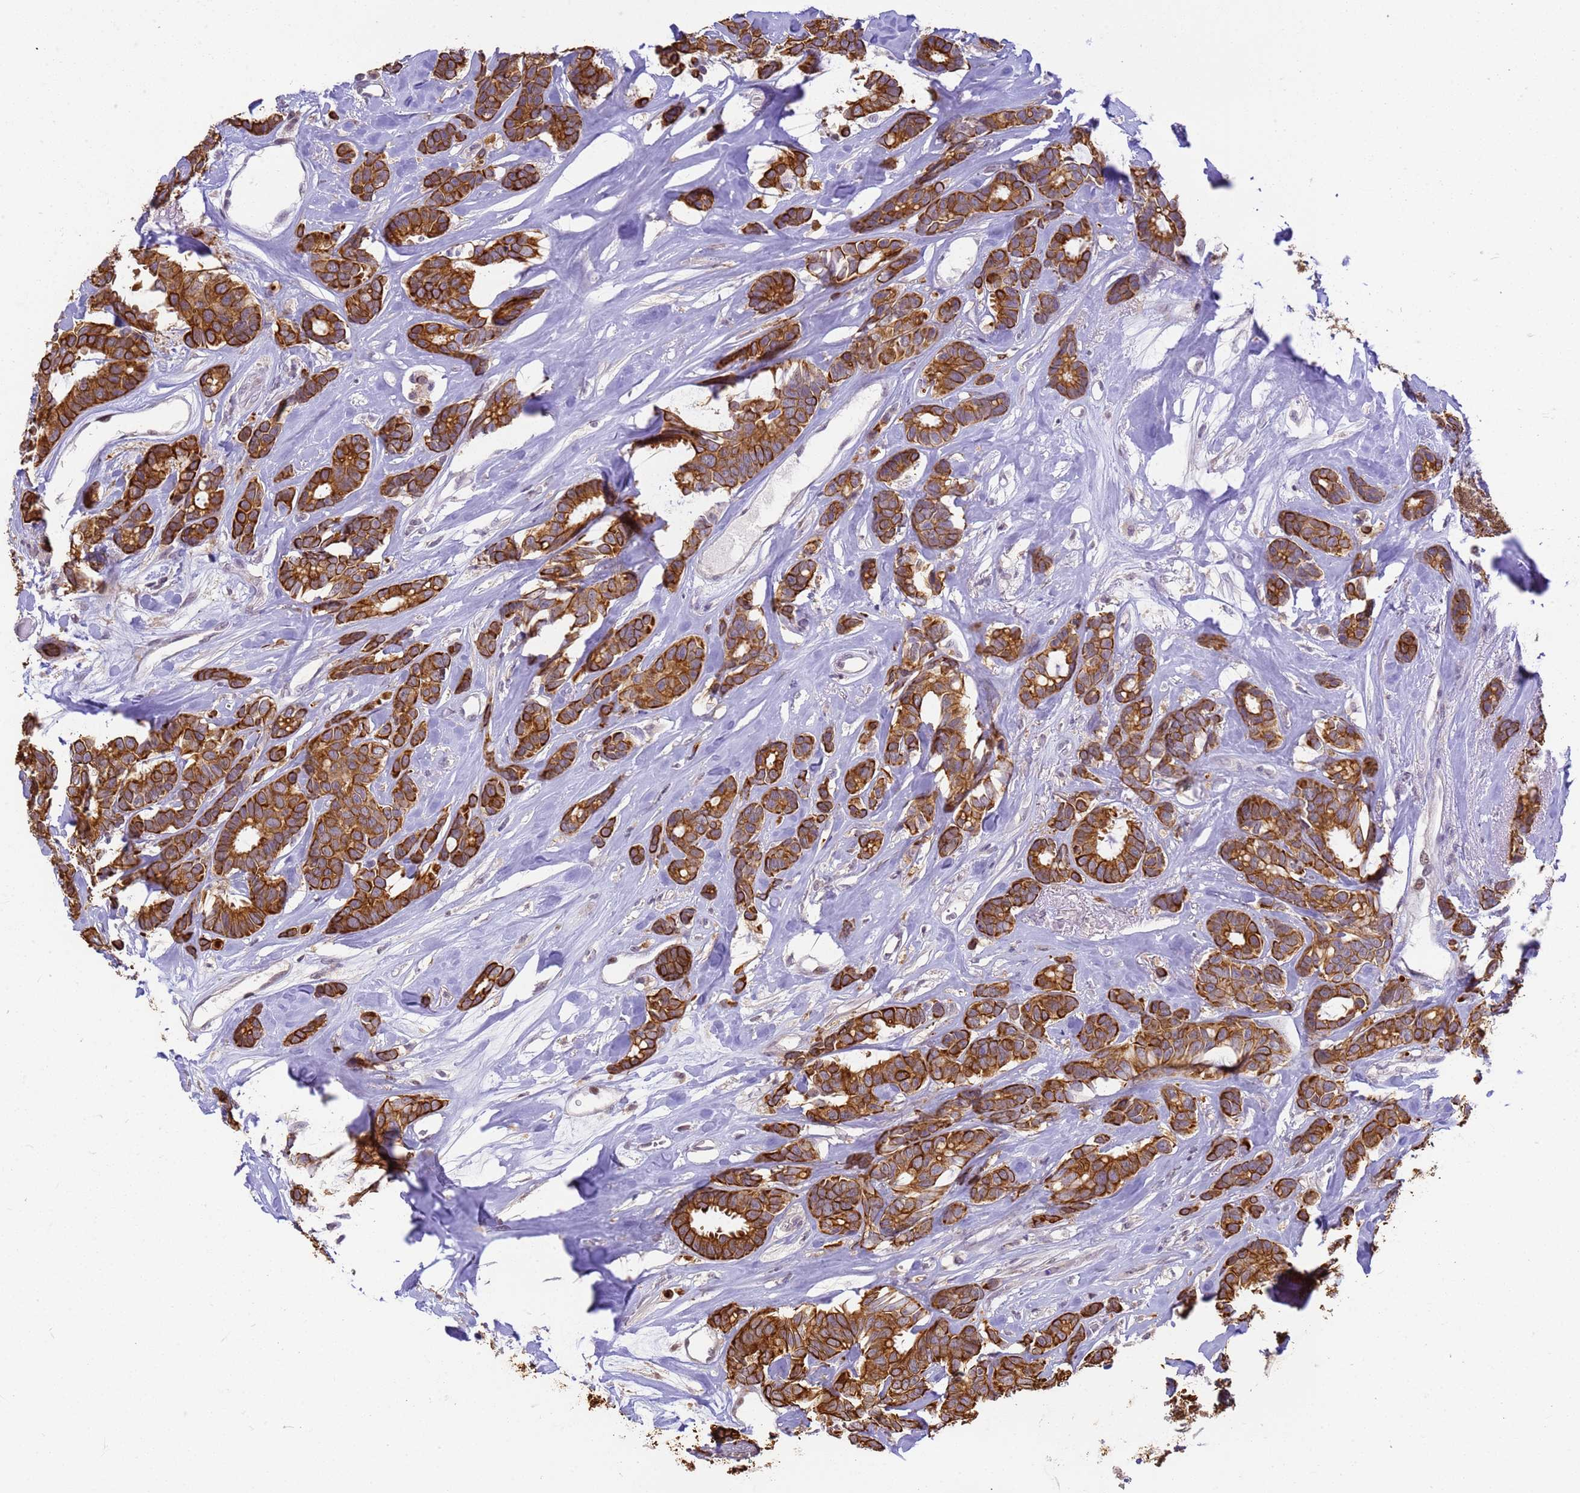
{"staining": {"intensity": "strong", "quantity": ">75%", "location": "cytoplasmic/membranous"}, "tissue": "breast cancer", "cell_type": "Tumor cells", "image_type": "cancer", "snomed": [{"axis": "morphology", "description": "Duct carcinoma"}, {"axis": "topography", "description": "Breast"}], "caption": "Breast invasive ductal carcinoma stained with immunohistochemistry shows strong cytoplasmic/membranous staining in approximately >75% of tumor cells. The staining was performed using DAB to visualize the protein expression in brown, while the nuclei were stained in blue with hematoxylin (Magnification: 20x).", "gene": "VWA3A", "patient": {"sex": "female", "age": 87}}